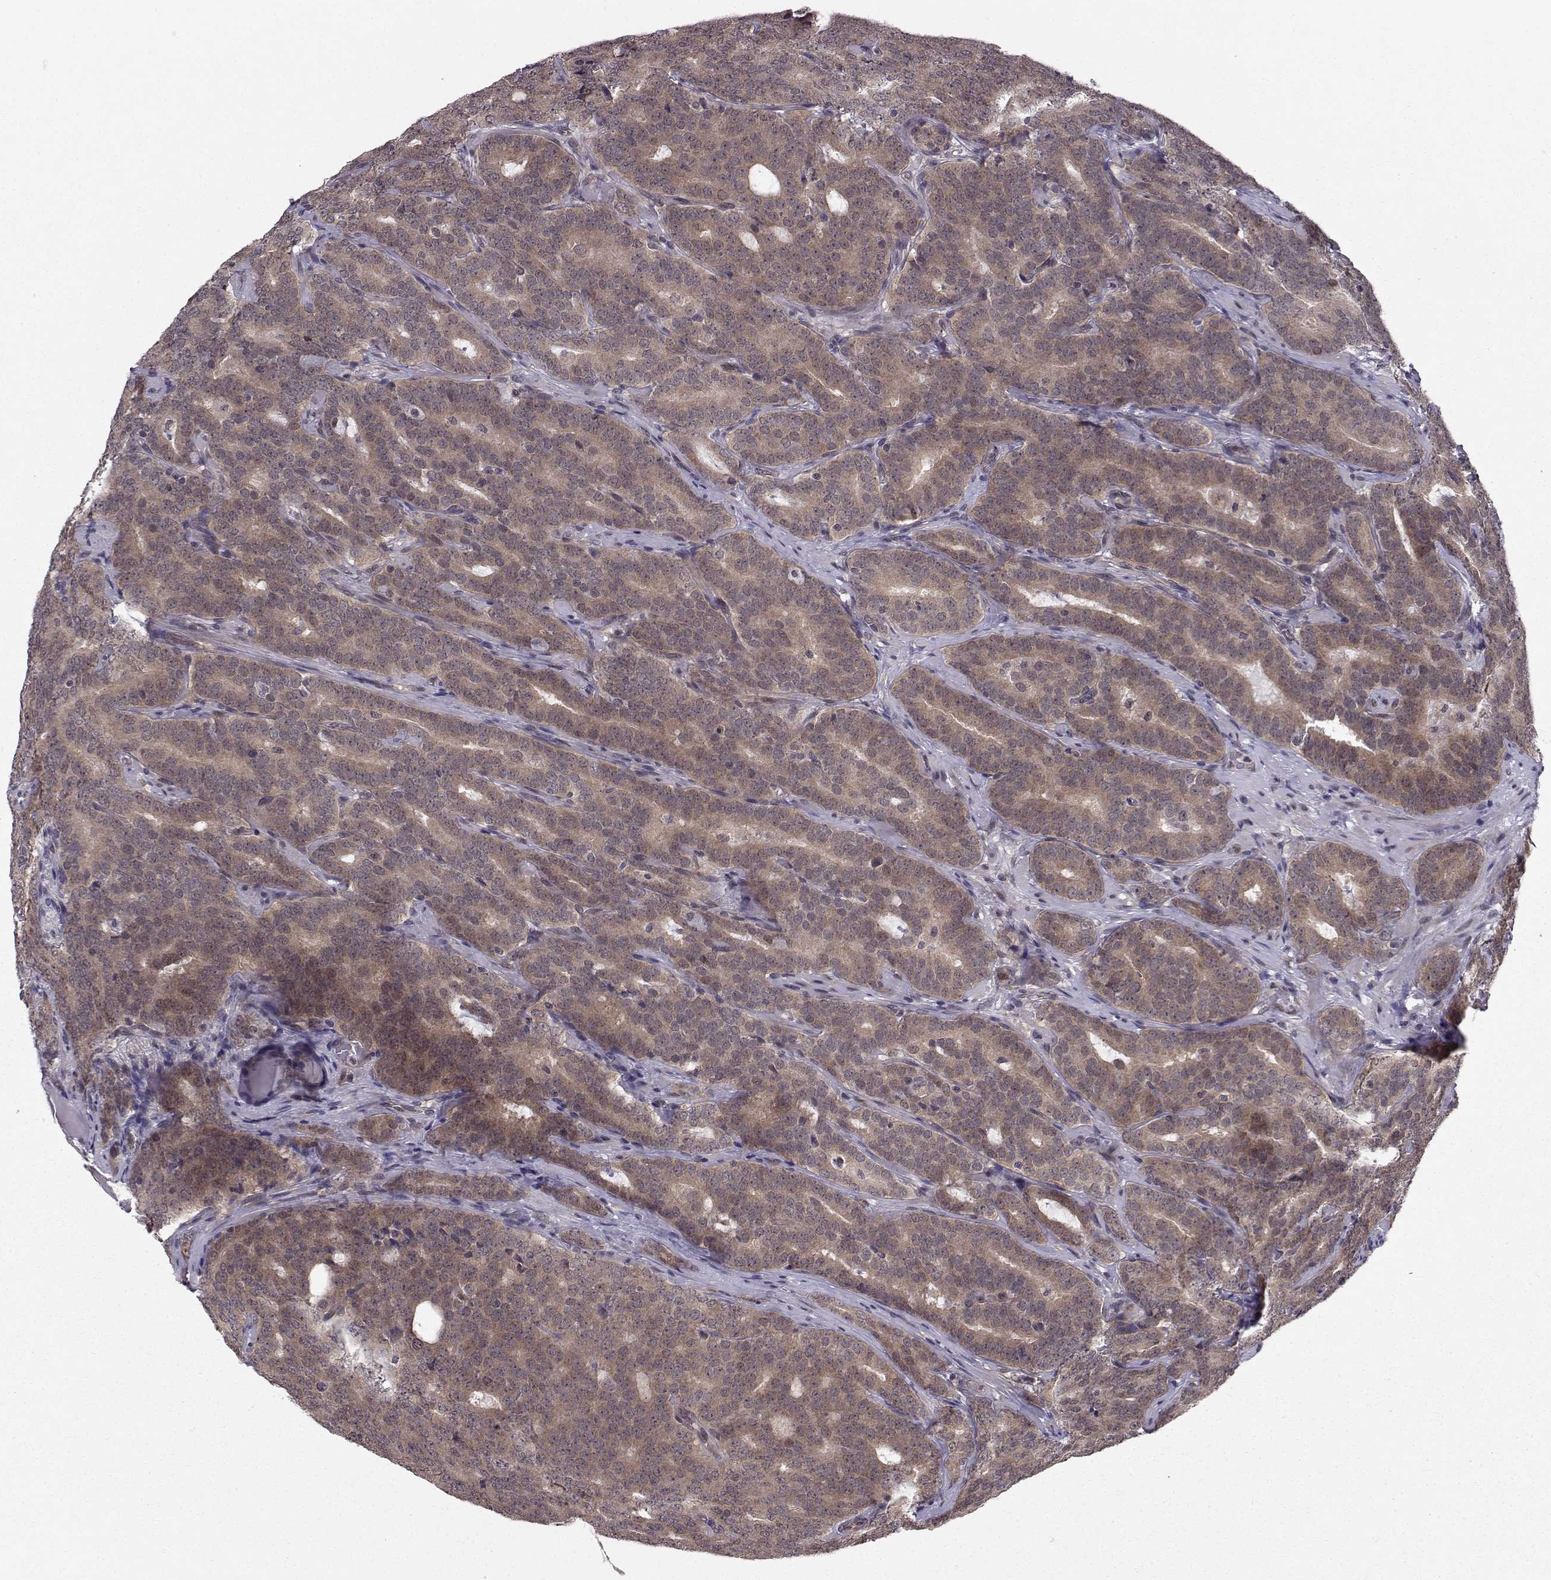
{"staining": {"intensity": "moderate", "quantity": ">75%", "location": "cytoplasmic/membranous"}, "tissue": "prostate cancer", "cell_type": "Tumor cells", "image_type": "cancer", "snomed": [{"axis": "morphology", "description": "Adenocarcinoma, NOS"}, {"axis": "topography", "description": "Prostate"}], "caption": "About >75% of tumor cells in prostate cancer demonstrate moderate cytoplasmic/membranous protein expression as visualized by brown immunohistochemical staining.", "gene": "PKN2", "patient": {"sex": "male", "age": 71}}